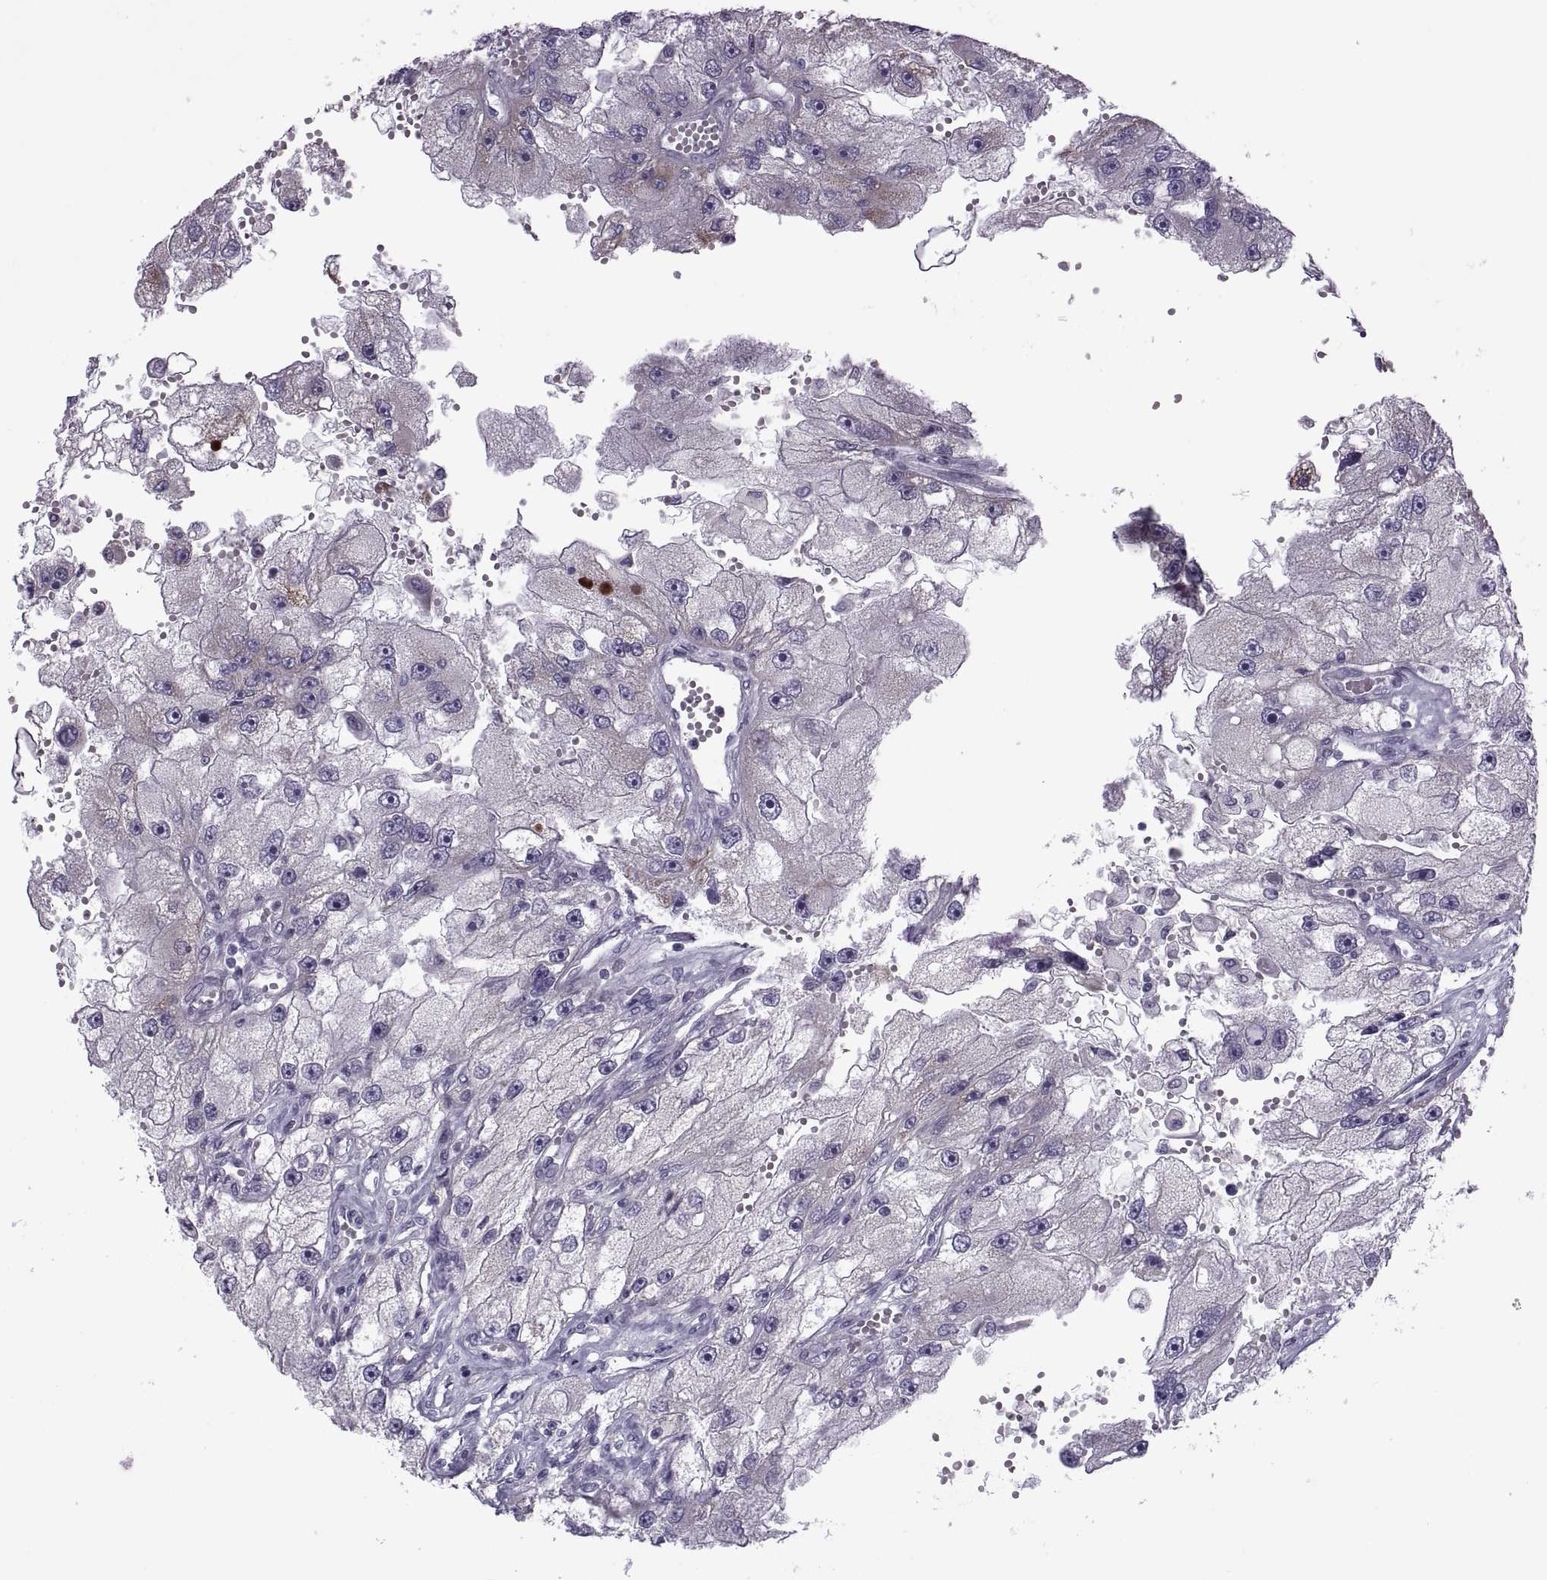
{"staining": {"intensity": "negative", "quantity": "none", "location": "none"}, "tissue": "renal cancer", "cell_type": "Tumor cells", "image_type": "cancer", "snomed": [{"axis": "morphology", "description": "Adenocarcinoma, NOS"}, {"axis": "topography", "description": "Kidney"}], "caption": "Immunohistochemistry photomicrograph of adenocarcinoma (renal) stained for a protein (brown), which demonstrates no staining in tumor cells.", "gene": "ODF3", "patient": {"sex": "male", "age": 63}}